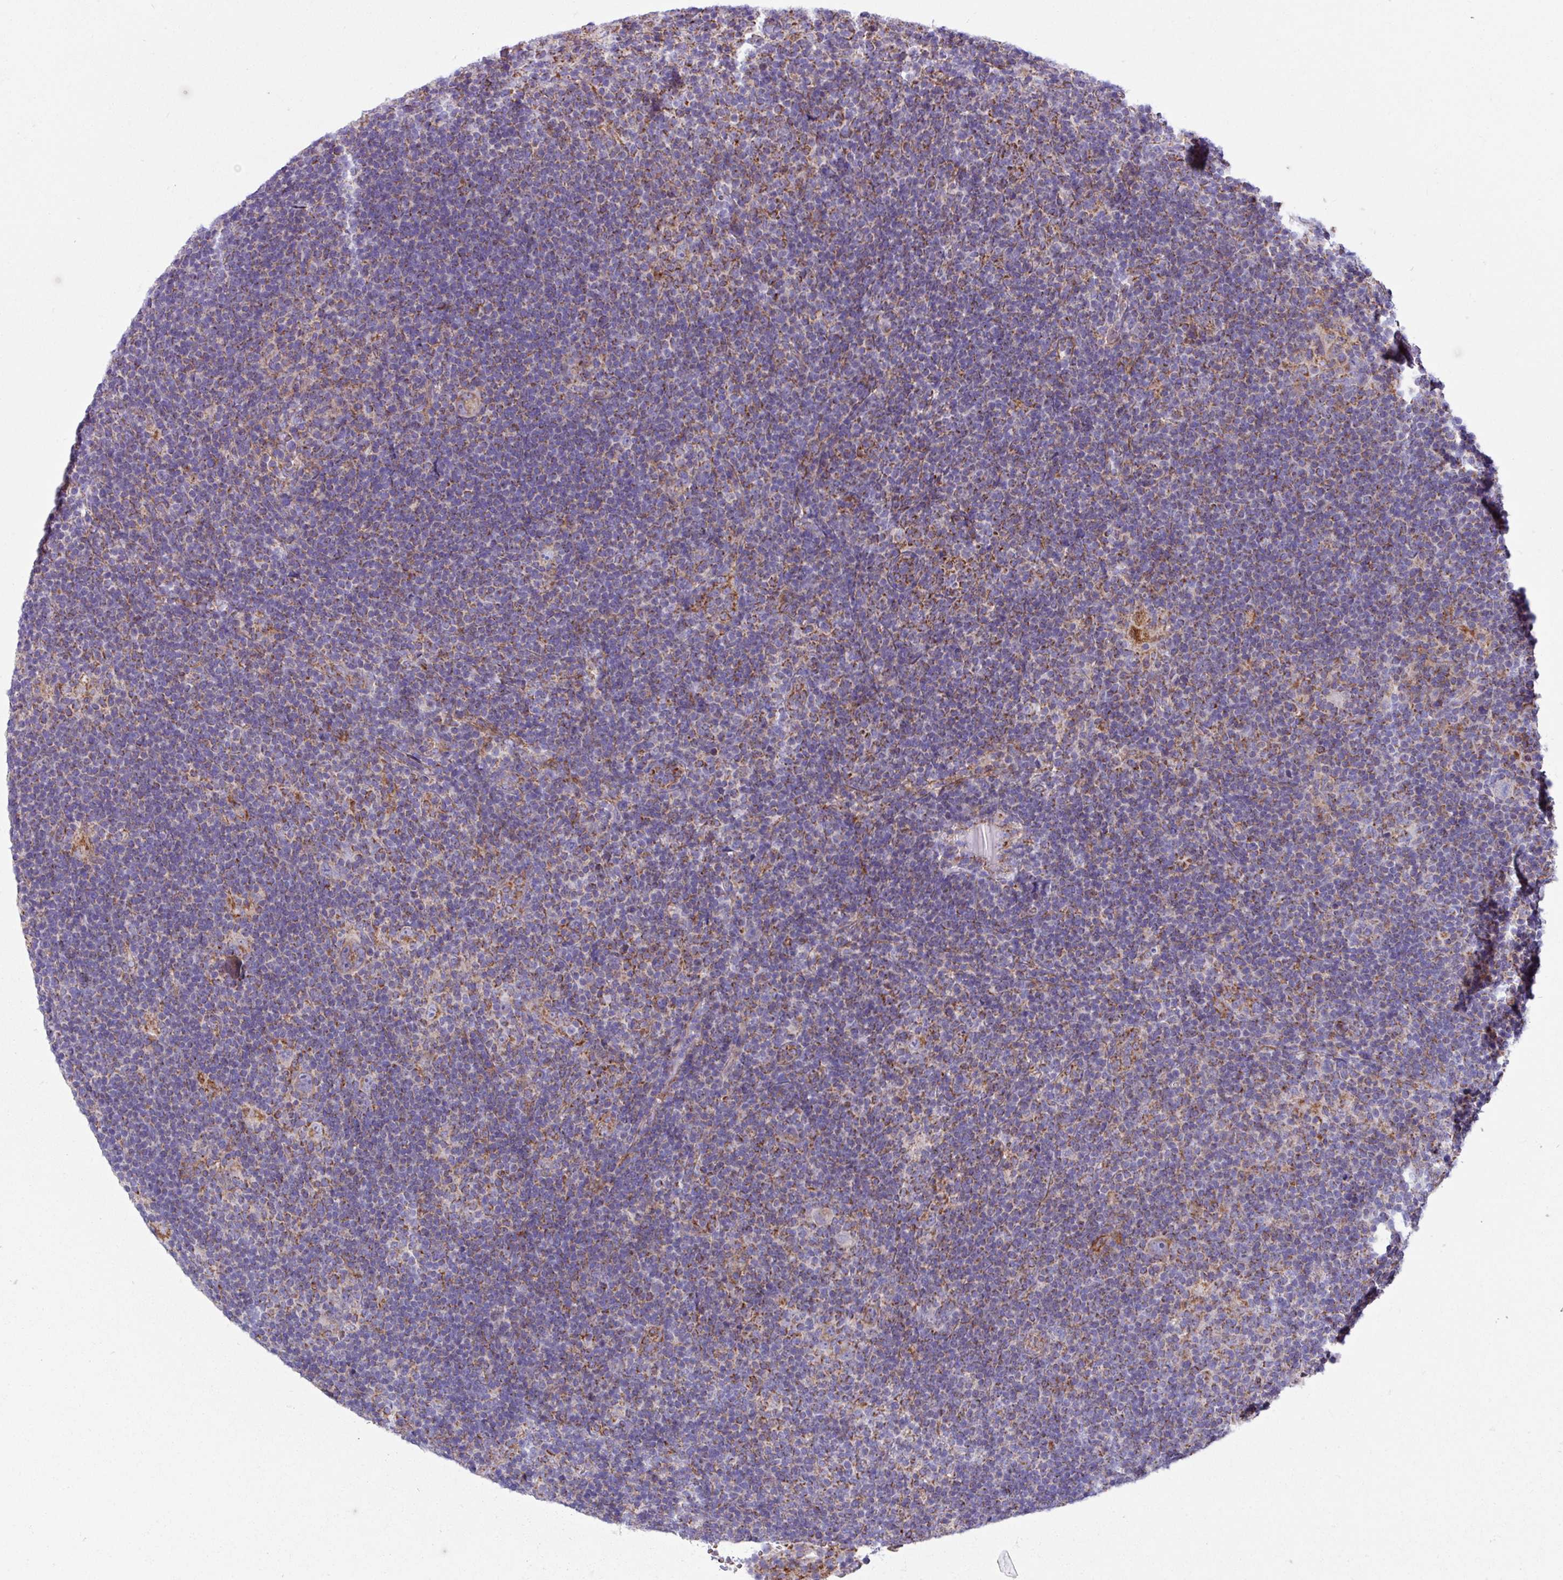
{"staining": {"intensity": "moderate", "quantity": ">75%", "location": "cytoplasmic/membranous"}, "tissue": "lymphoma", "cell_type": "Tumor cells", "image_type": "cancer", "snomed": [{"axis": "morphology", "description": "Hodgkin's disease, NOS"}, {"axis": "topography", "description": "Lymph node"}], "caption": "A brown stain shows moderate cytoplasmic/membranous positivity of a protein in human Hodgkin's disease tumor cells.", "gene": "OTULIN", "patient": {"sex": "female", "age": 57}}